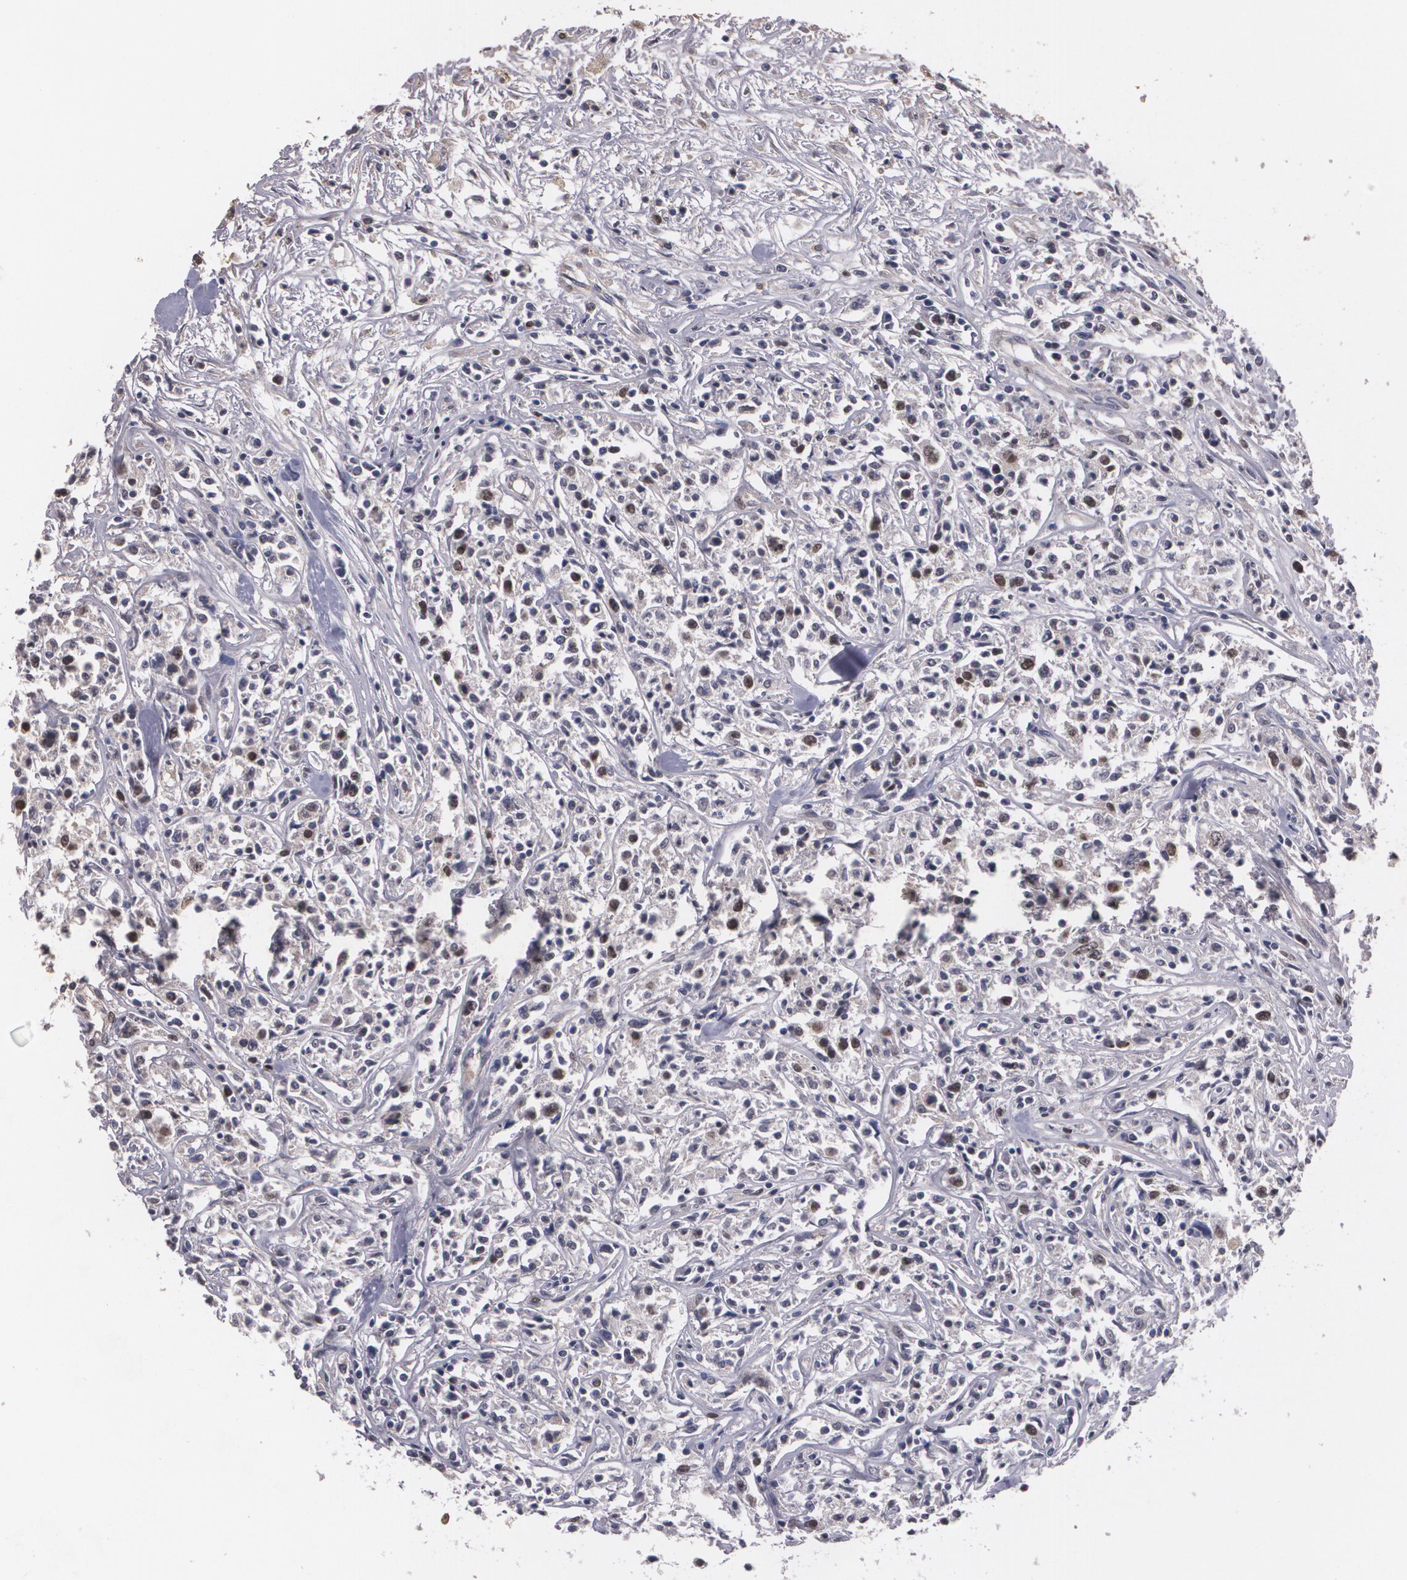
{"staining": {"intensity": "weak", "quantity": "<25%", "location": "nuclear"}, "tissue": "lymphoma", "cell_type": "Tumor cells", "image_type": "cancer", "snomed": [{"axis": "morphology", "description": "Malignant lymphoma, non-Hodgkin's type, Low grade"}, {"axis": "topography", "description": "Small intestine"}], "caption": "High magnification brightfield microscopy of lymphoma stained with DAB (3,3'-diaminobenzidine) (brown) and counterstained with hematoxylin (blue): tumor cells show no significant expression.", "gene": "BRCA1", "patient": {"sex": "female", "age": 59}}